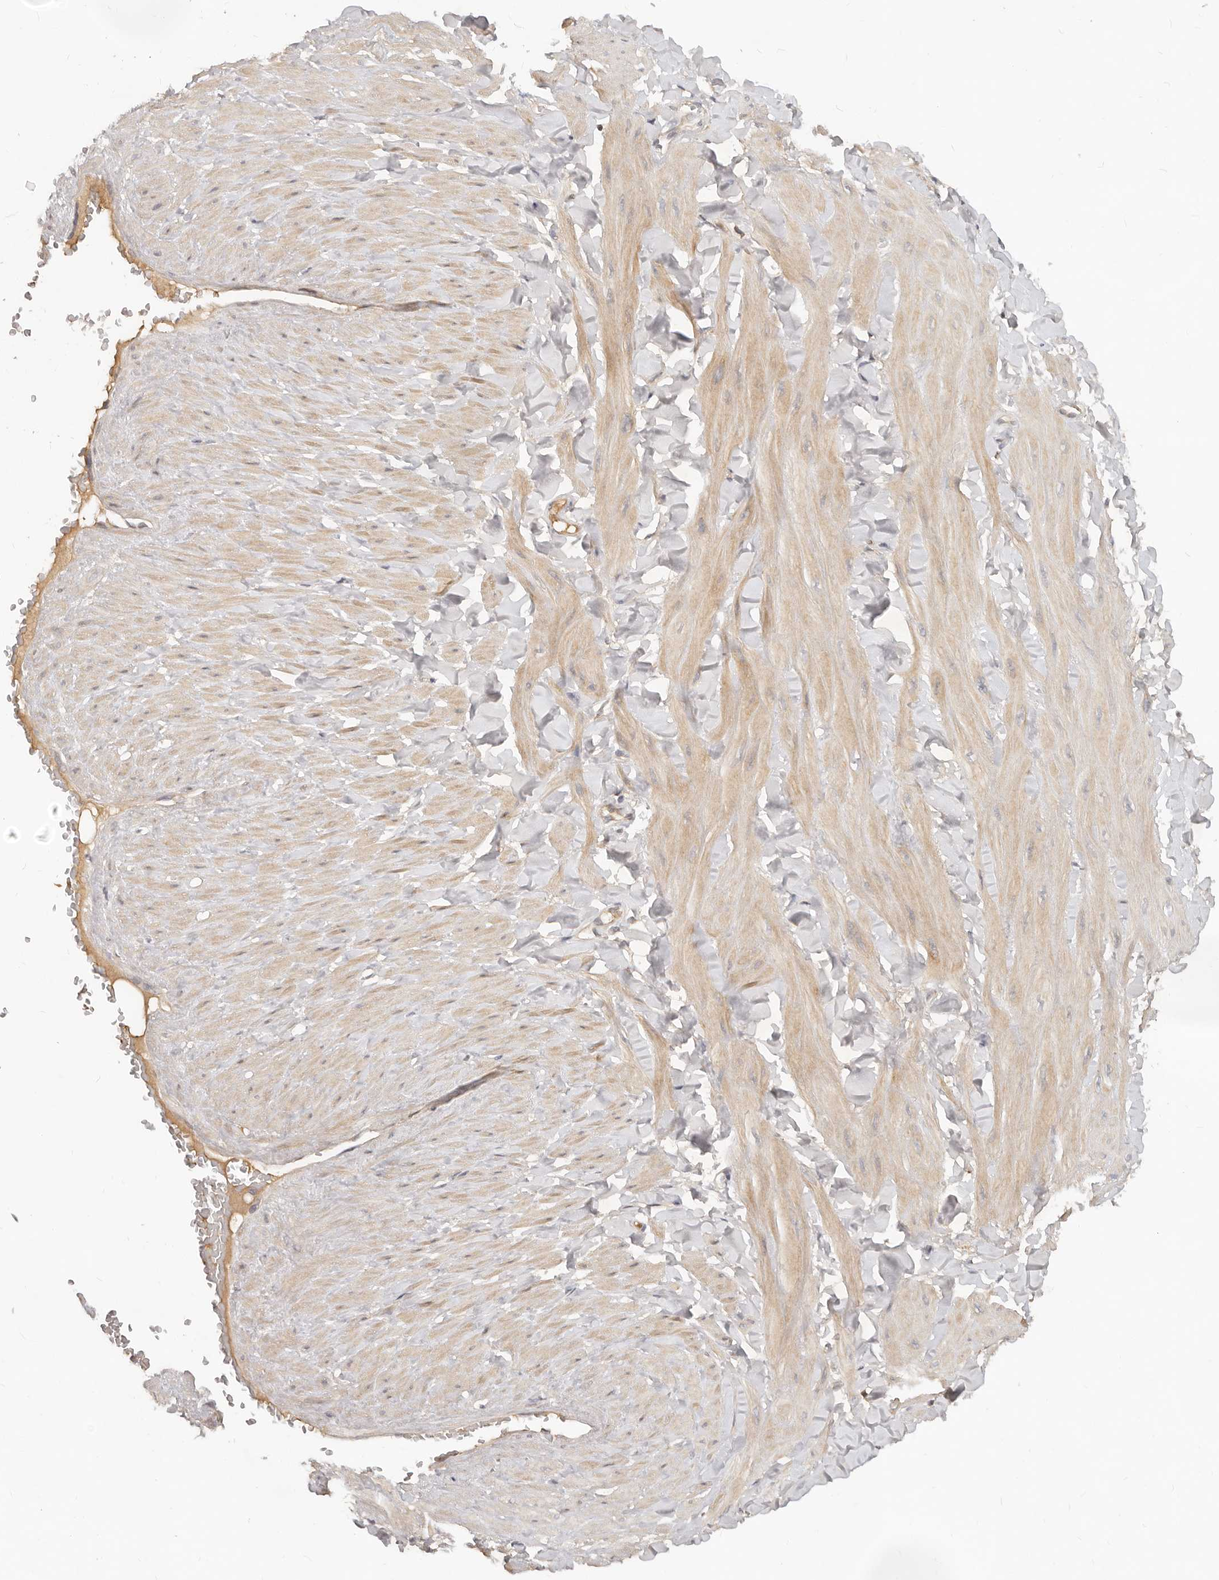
{"staining": {"intensity": "negative", "quantity": "none", "location": "none"}, "tissue": "adipose tissue", "cell_type": "Adipocytes", "image_type": "normal", "snomed": [{"axis": "morphology", "description": "Normal tissue, NOS"}, {"axis": "topography", "description": "Adipose tissue"}, {"axis": "topography", "description": "Vascular tissue"}, {"axis": "topography", "description": "Peripheral nerve tissue"}], "caption": "Human adipose tissue stained for a protein using immunohistochemistry demonstrates no expression in adipocytes.", "gene": "USP49", "patient": {"sex": "male", "age": 25}}